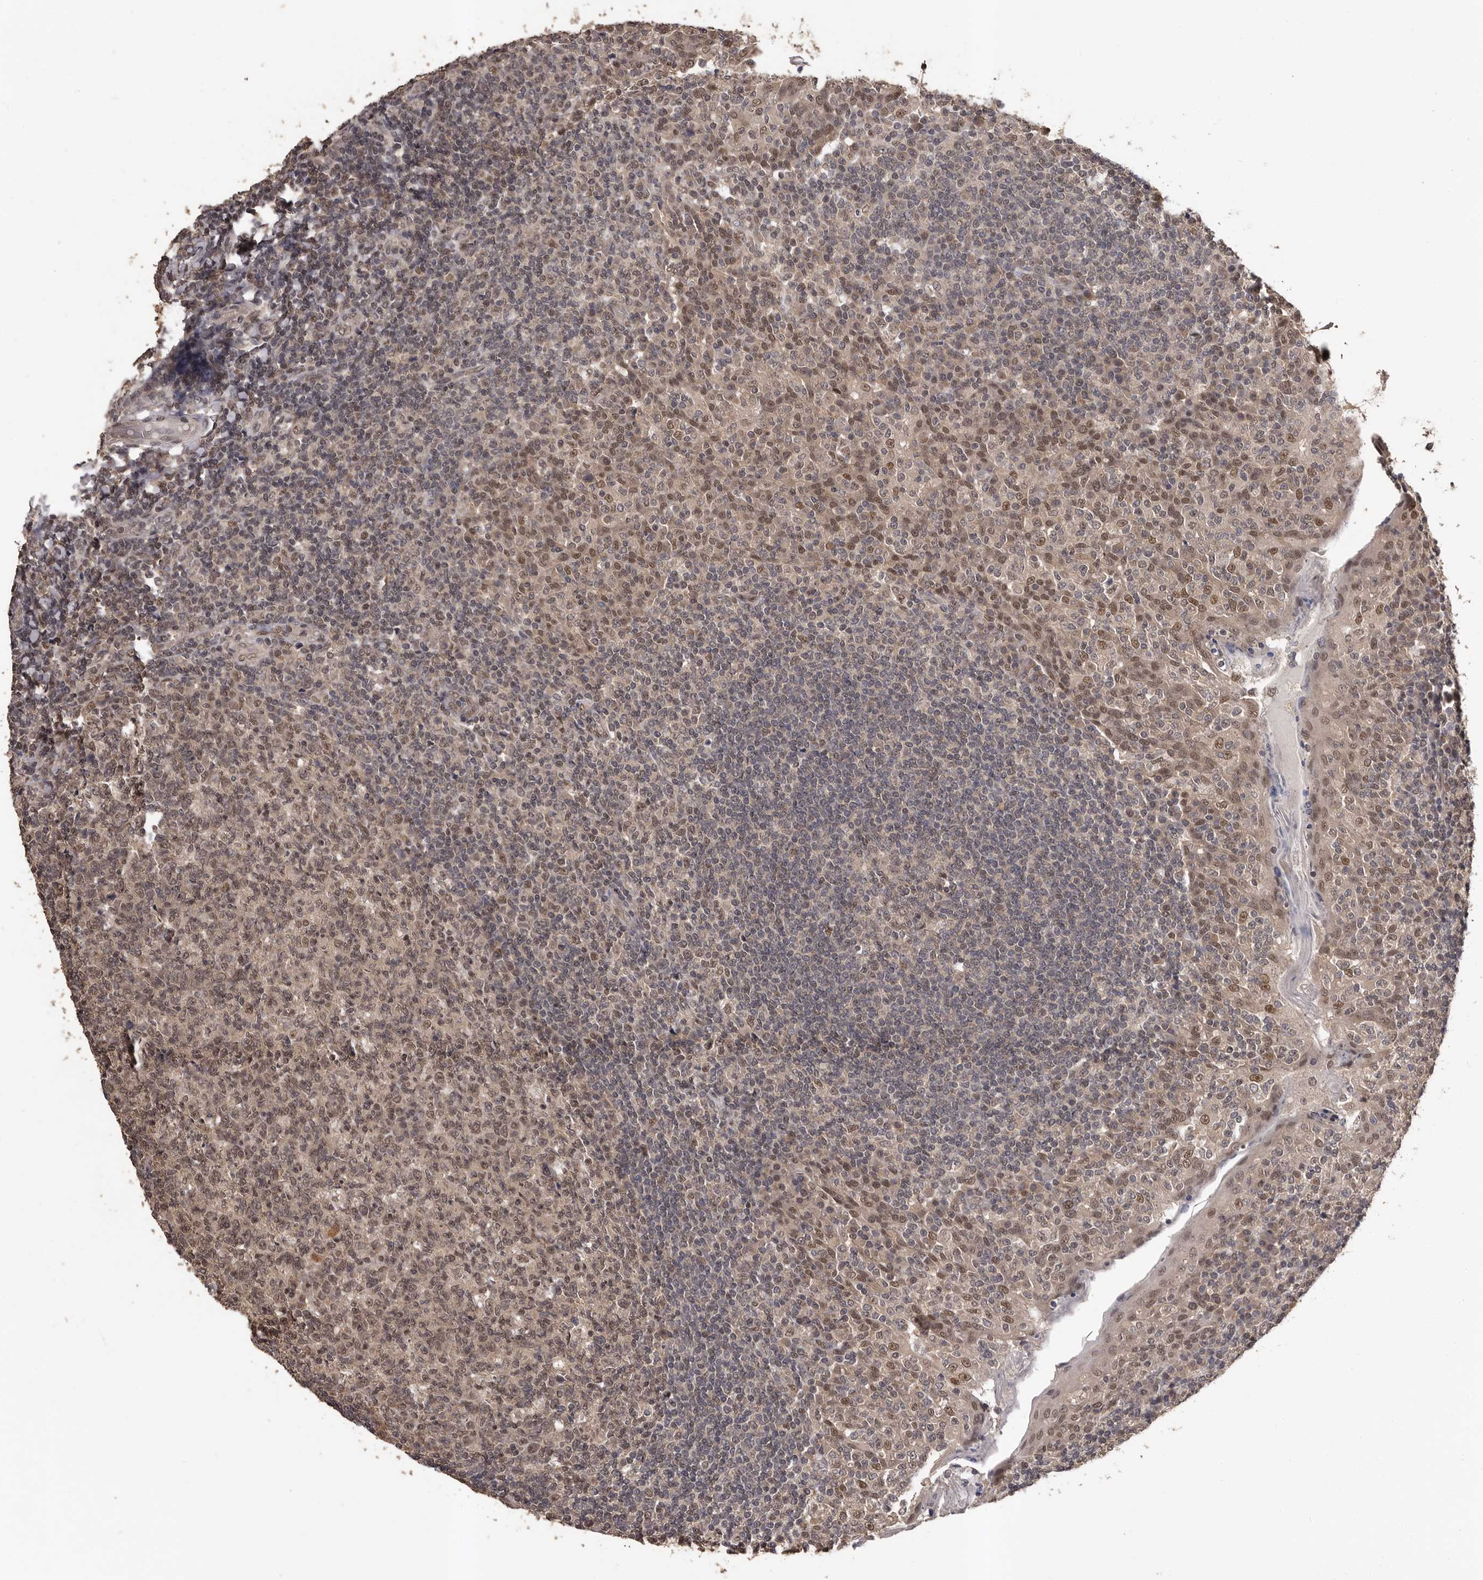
{"staining": {"intensity": "weak", "quantity": "25%-75%", "location": "cytoplasmic/membranous,nuclear"}, "tissue": "tonsil", "cell_type": "Germinal center cells", "image_type": "normal", "snomed": [{"axis": "morphology", "description": "Normal tissue, NOS"}, {"axis": "topography", "description": "Tonsil"}], "caption": "Tonsil stained with DAB IHC exhibits low levels of weak cytoplasmic/membranous,nuclear staining in approximately 25%-75% of germinal center cells. (DAB = brown stain, brightfield microscopy at high magnification).", "gene": "VPS37A", "patient": {"sex": "female", "age": 19}}